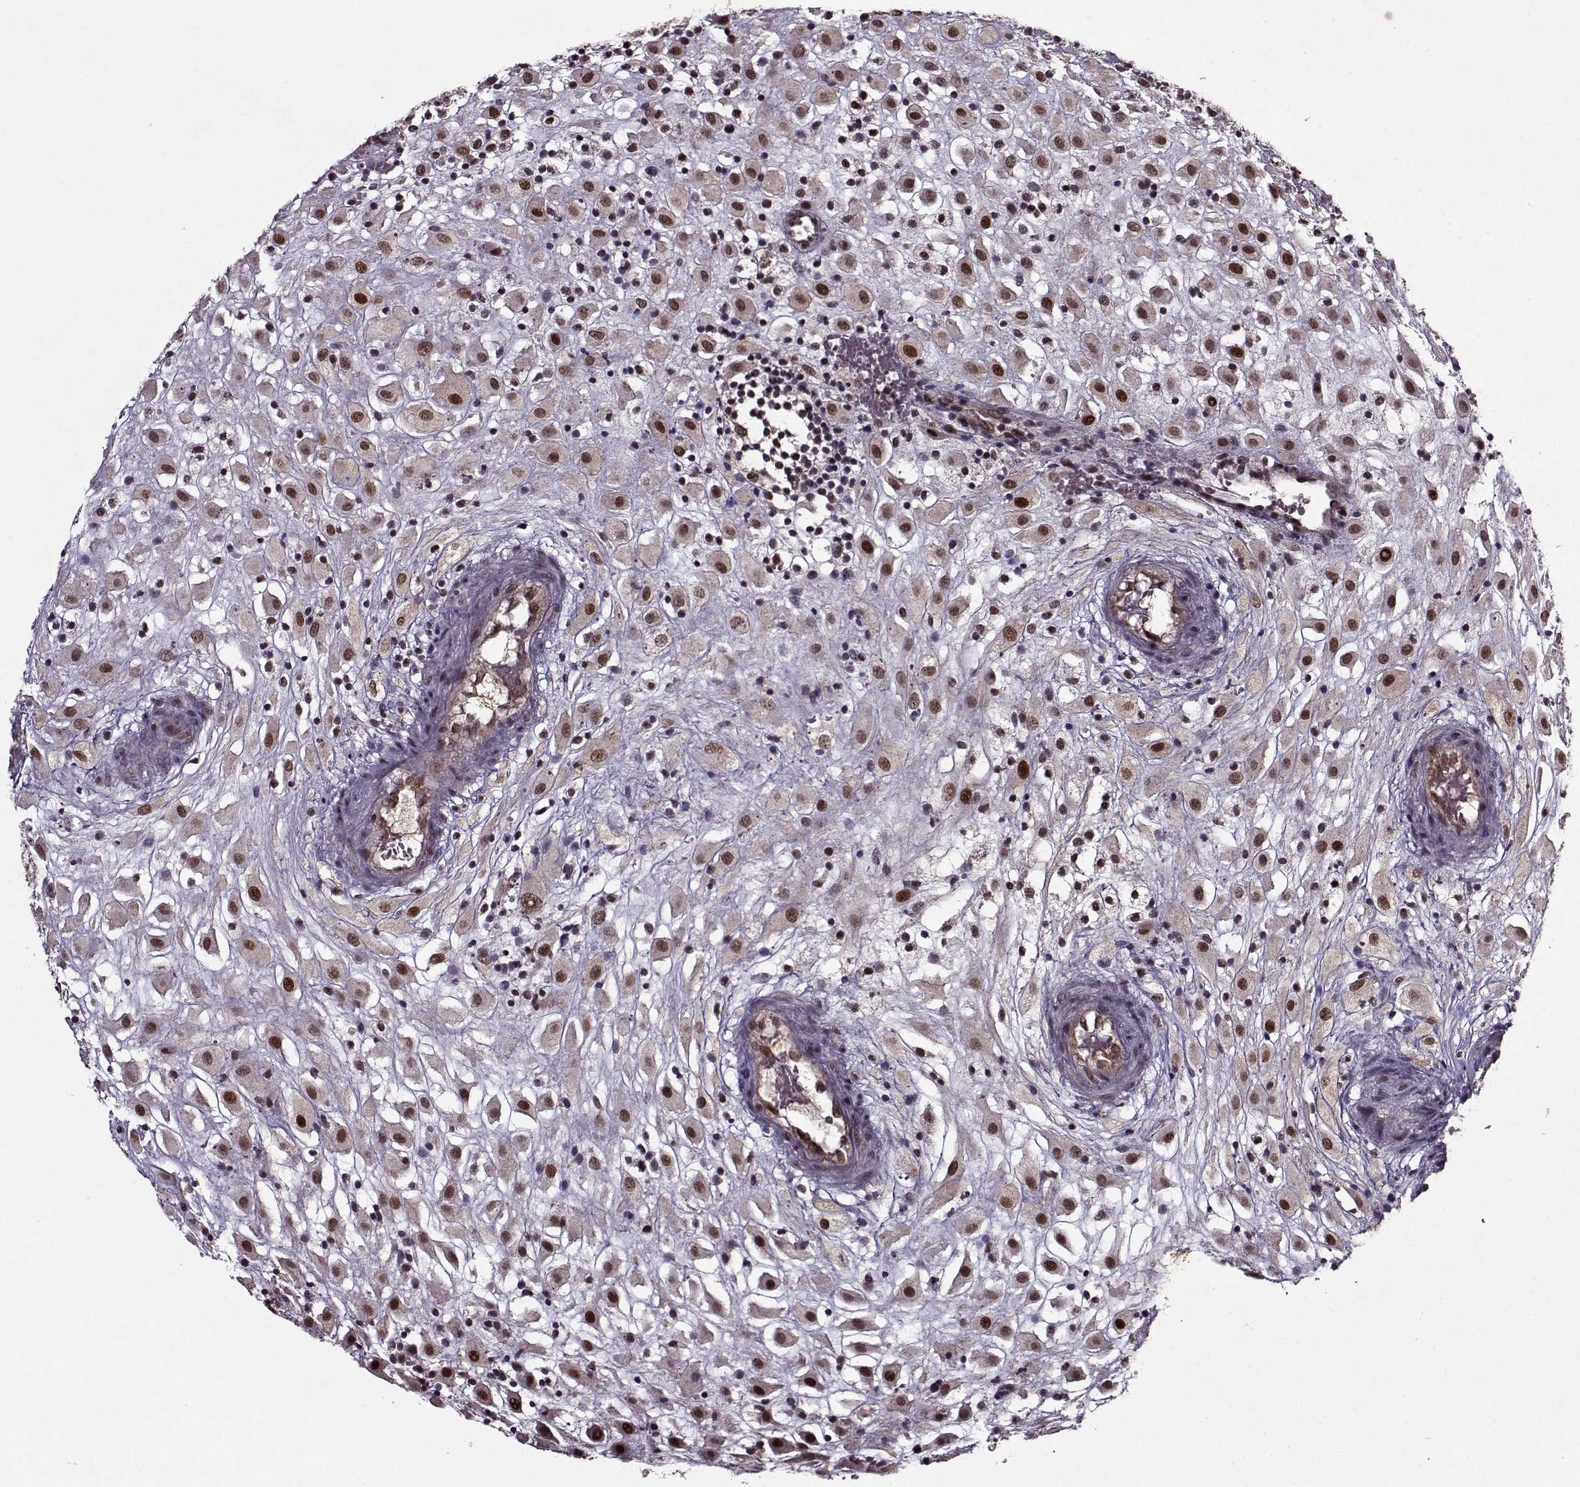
{"staining": {"intensity": "strong", "quantity": ">75%", "location": "nuclear"}, "tissue": "placenta", "cell_type": "Decidual cells", "image_type": "normal", "snomed": [{"axis": "morphology", "description": "Normal tissue, NOS"}, {"axis": "topography", "description": "Placenta"}], "caption": "DAB immunohistochemical staining of normal placenta exhibits strong nuclear protein positivity in approximately >75% of decidual cells.", "gene": "PSMA7", "patient": {"sex": "female", "age": 24}}